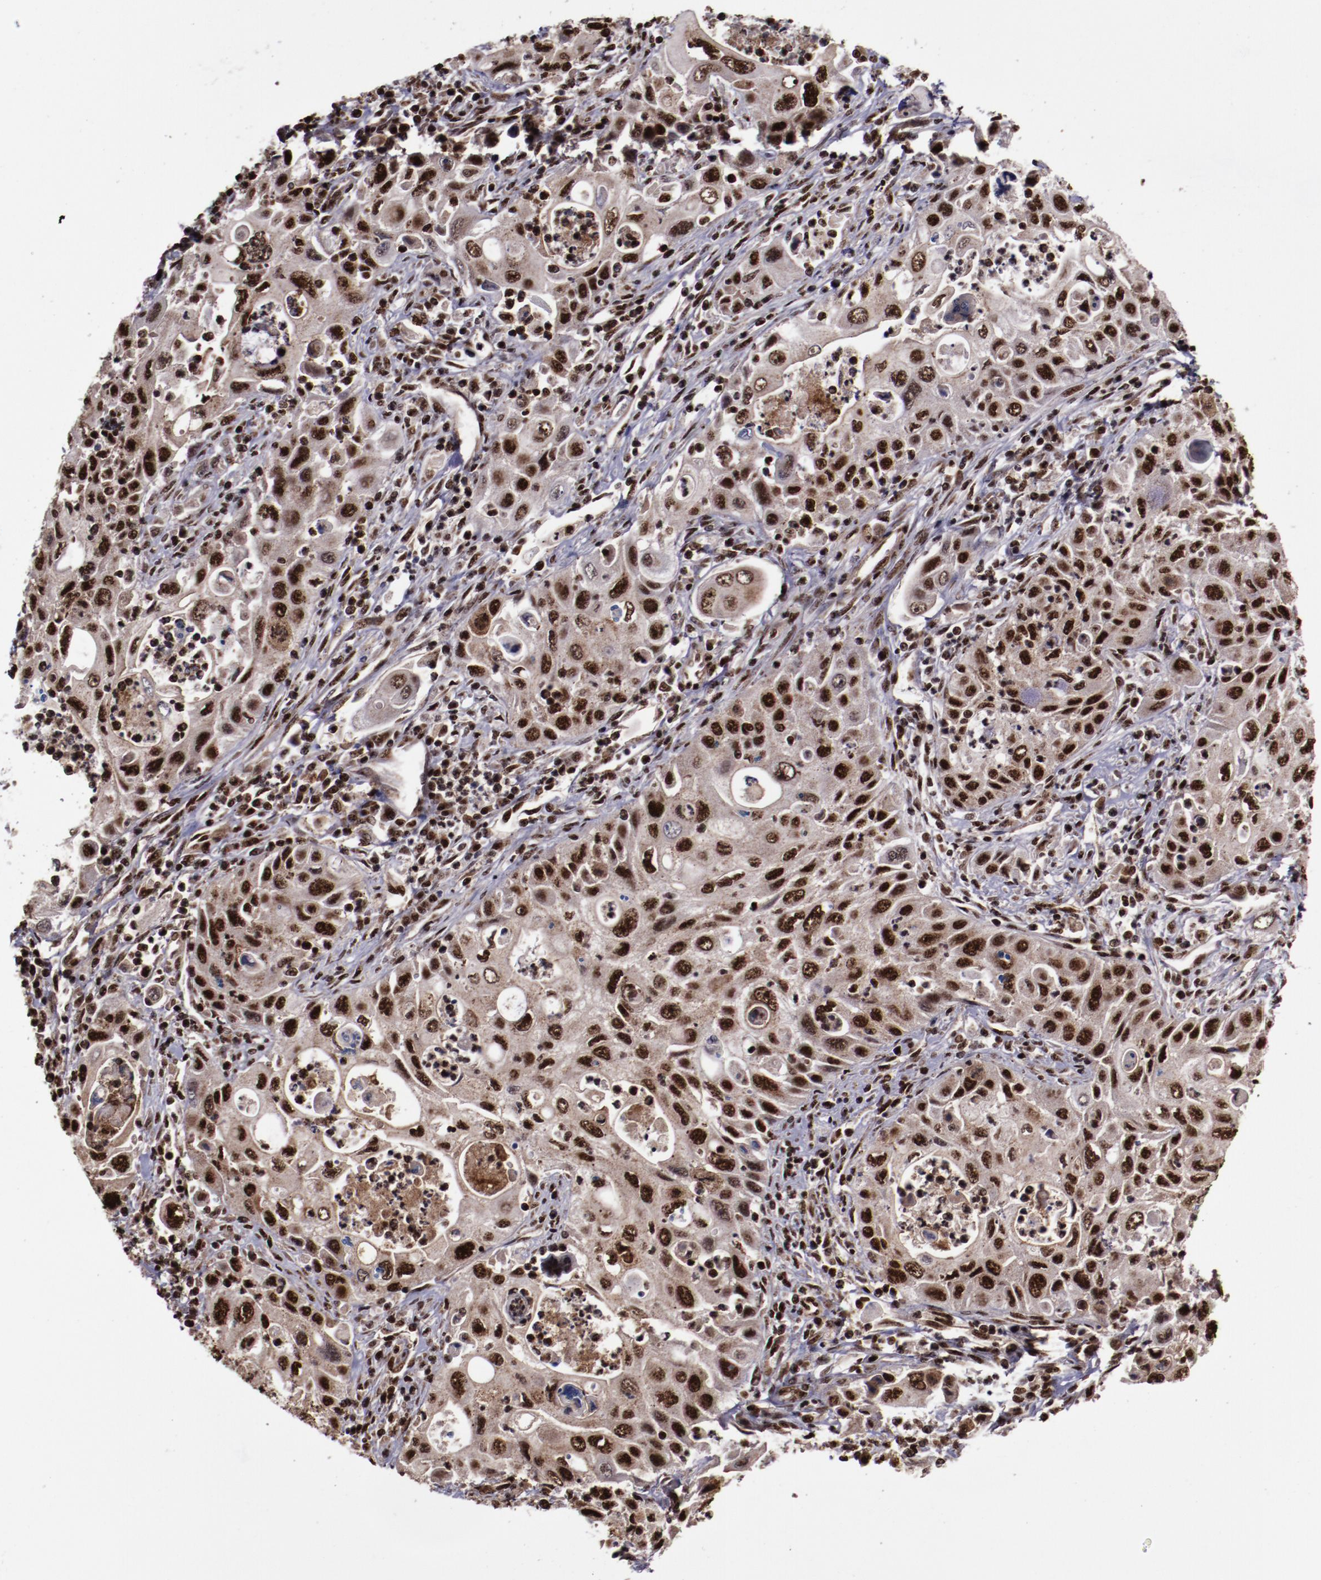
{"staining": {"intensity": "strong", "quantity": ">75%", "location": "cytoplasmic/membranous,nuclear"}, "tissue": "pancreatic cancer", "cell_type": "Tumor cells", "image_type": "cancer", "snomed": [{"axis": "morphology", "description": "Adenocarcinoma, NOS"}, {"axis": "topography", "description": "Pancreas"}], "caption": "About >75% of tumor cells in pancreatic adenocarcinoma reveal strong cytoplasmic/membranous and nuclear protein staining as visualized by brown immunohistochemical staining.", "gene": "SNW1", "patient": {"sex": "male", "age": 70}}